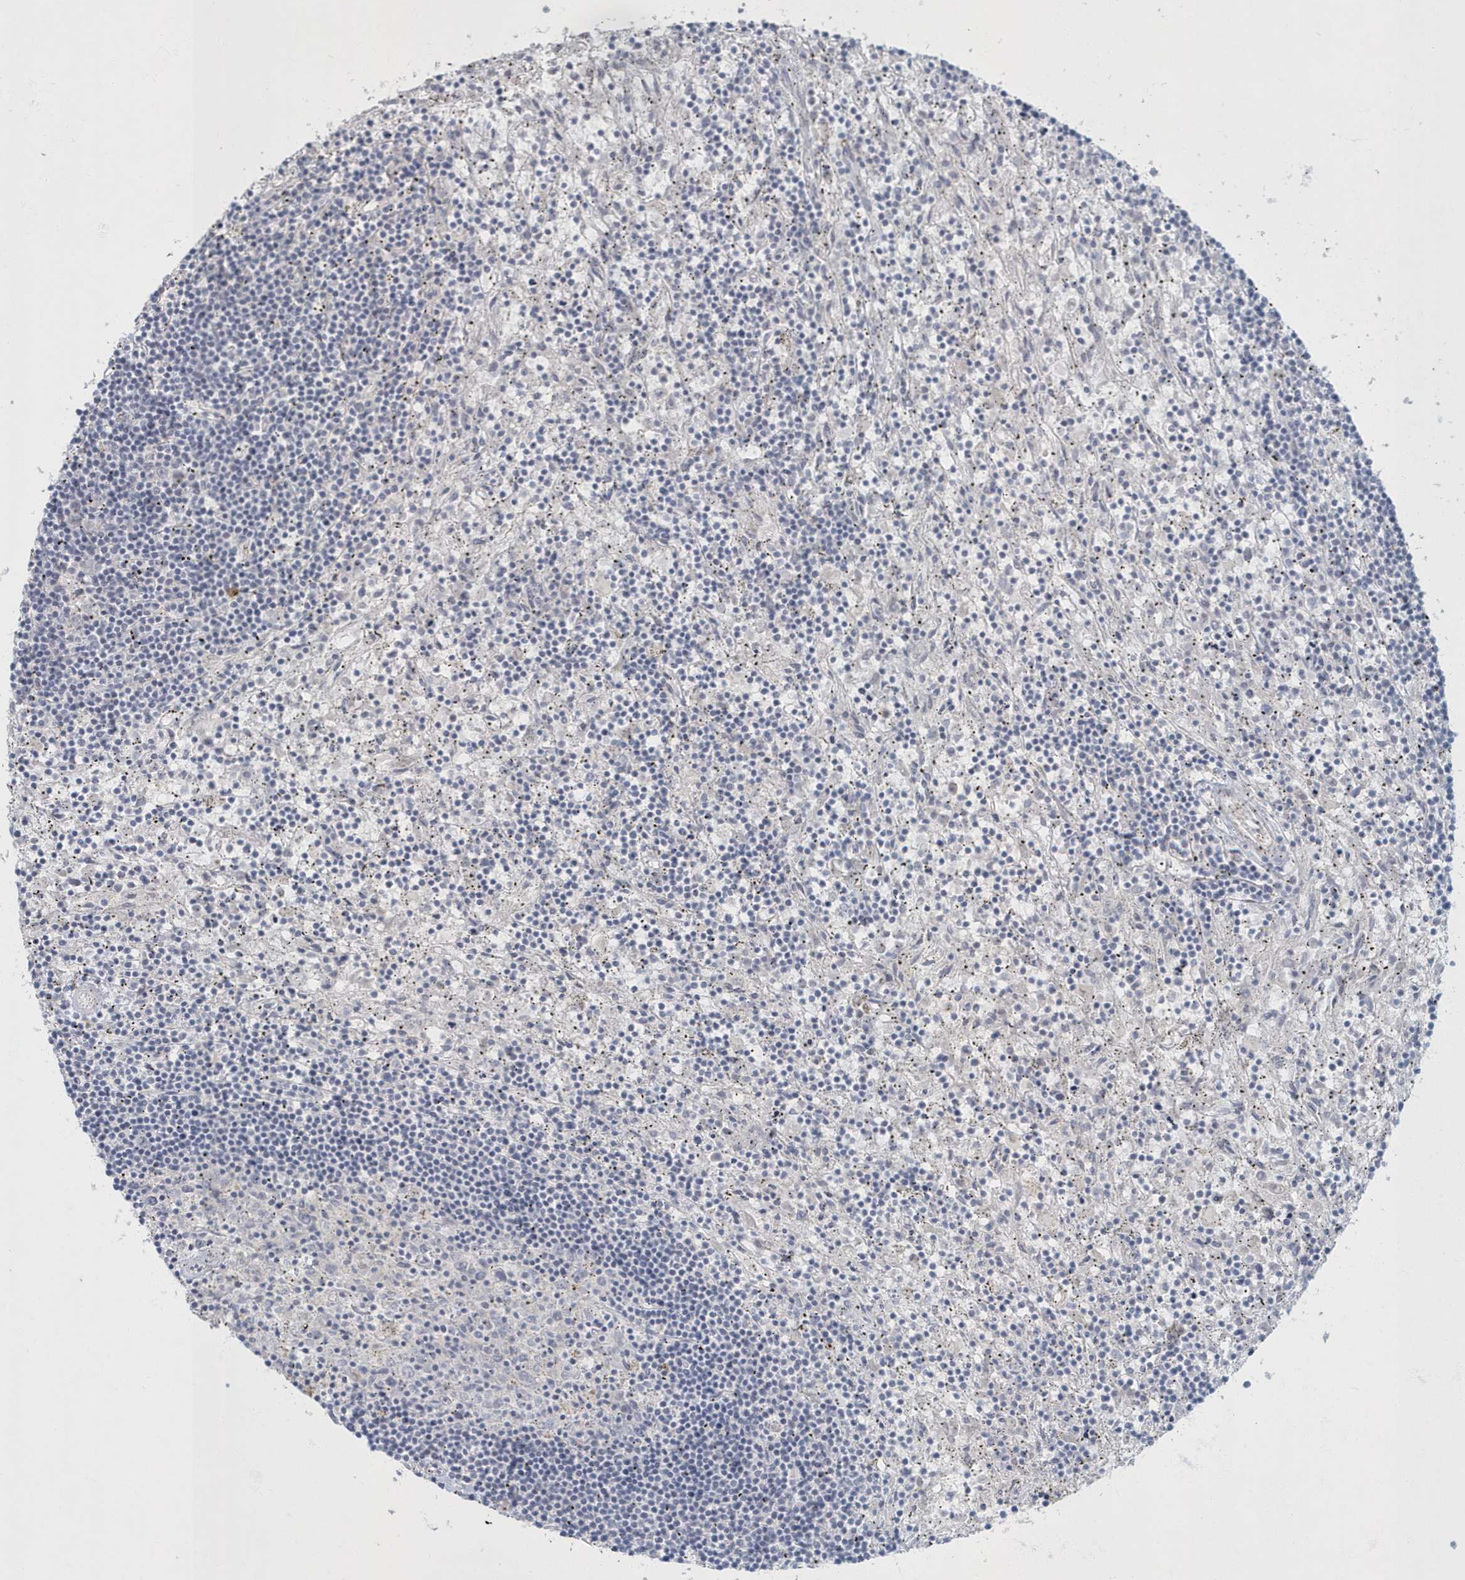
{"staining": {"intensity": "negative", "quantity": "none", "location": "none"}, "tissue": "lymphoma", "cell_type": "Tumor cells", "image_type": "cancer", "snomed": [{"axis": "morphology", "description": "Malignant lymphoma, non-Hodgkin's type, Low grade"}, {"axis": "topography", "description": "Spleen"}], "caption": "Immunohistochemical staining of low-grade malignant lymphoma, non-Hodgkin's type exhibits no significant expression in tumor cells.", "gene": "MYOT", "patient": {"sex": "male", "age": 76}}